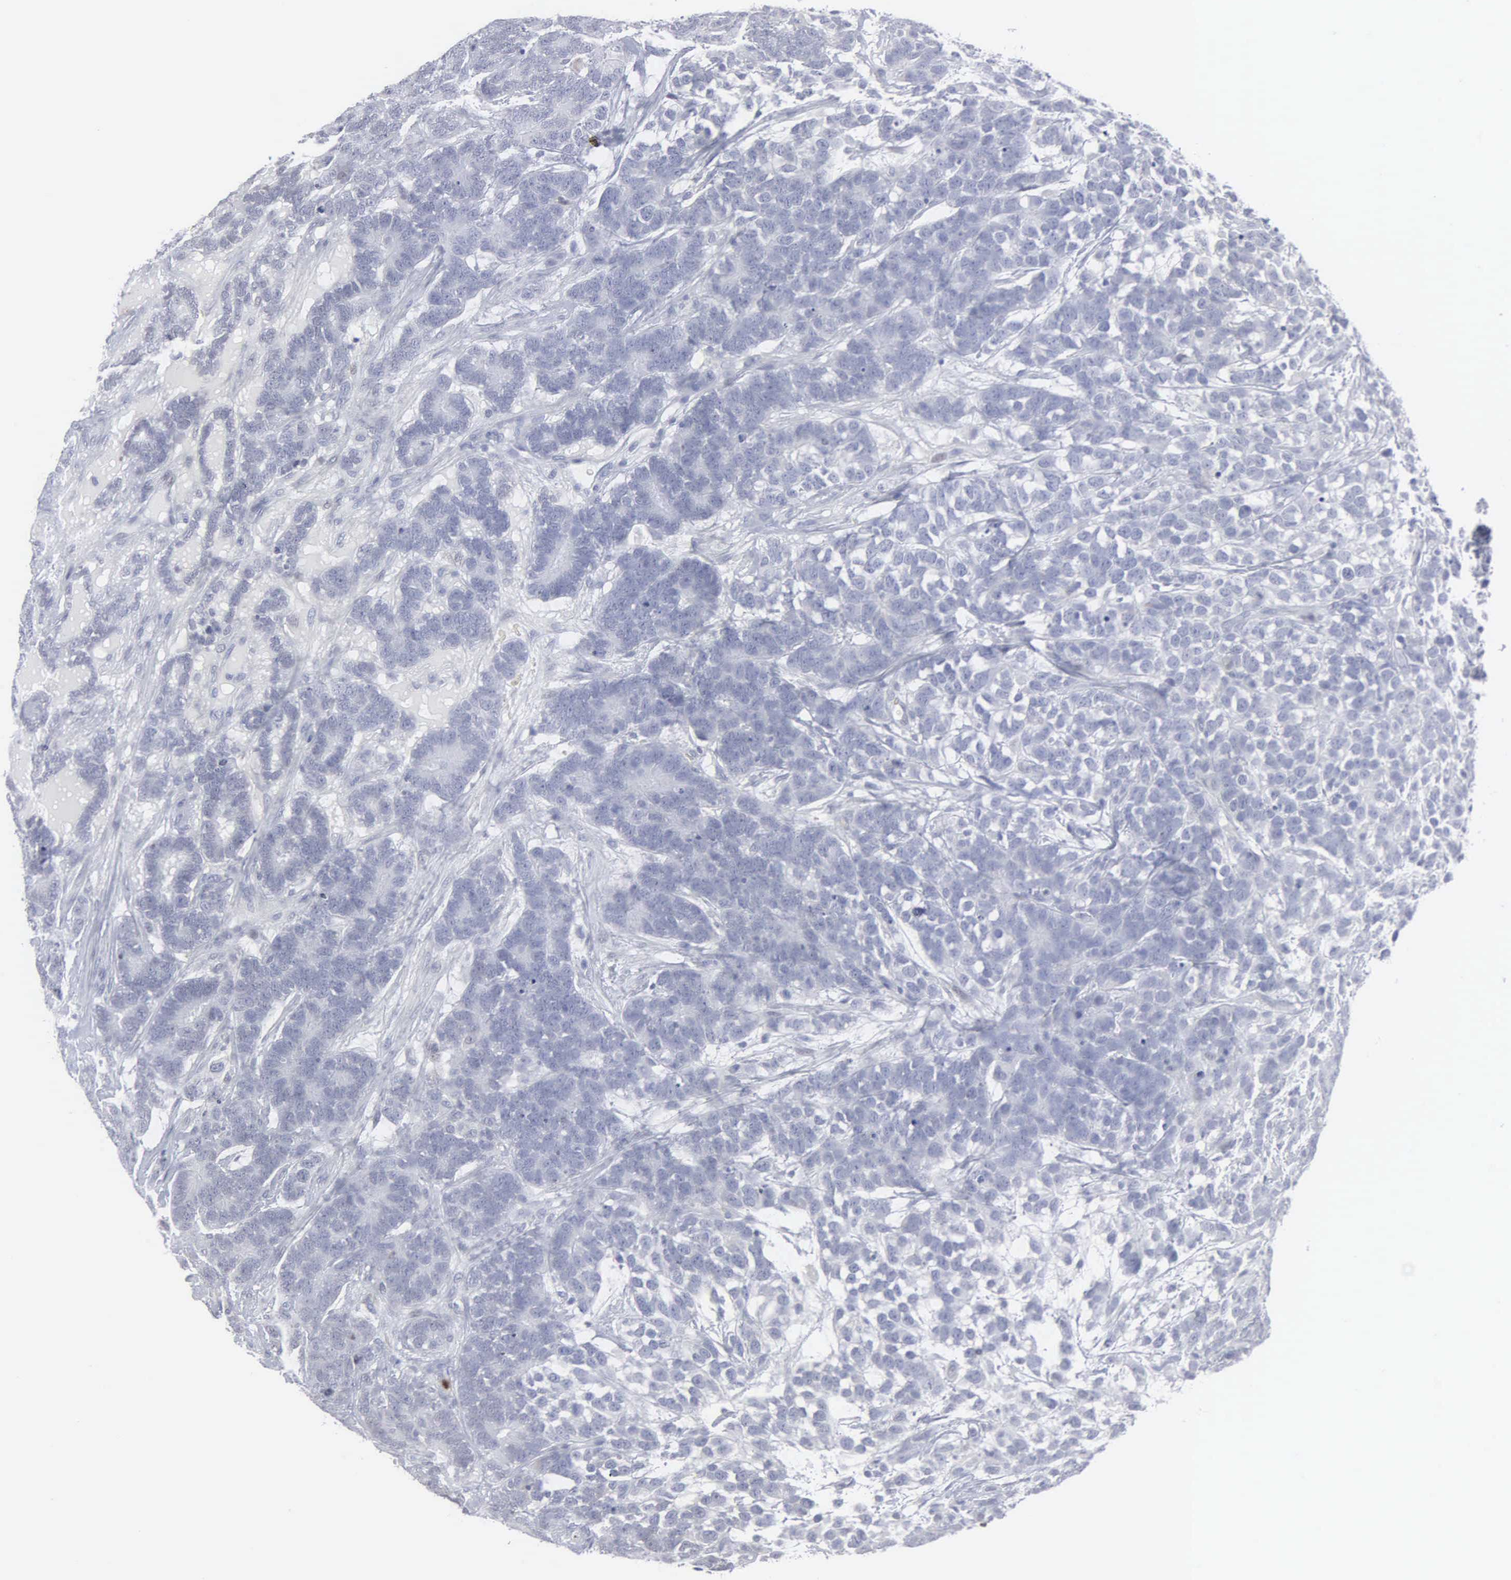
{"staining": {"intensity": "negative", "quantity": "none", "location": "none"}, "tissue": "testis cancer", "cell_type": "Tumor cells", "image_type": "cancer", "snomed": [{"axis": "morphology", "description": "Carcinoma, Embryonal, NOS"}, {"axis": "topography", "description": "Testis"}], "caption": "DAB (3,3'-diaminobenzidine) immunohistochemical staining of embryonal carcinoma (testis) reveals no significant staining in tumor cells.", "gene": "SPIN3", "patient": {"sex": "male", "age": 26}}